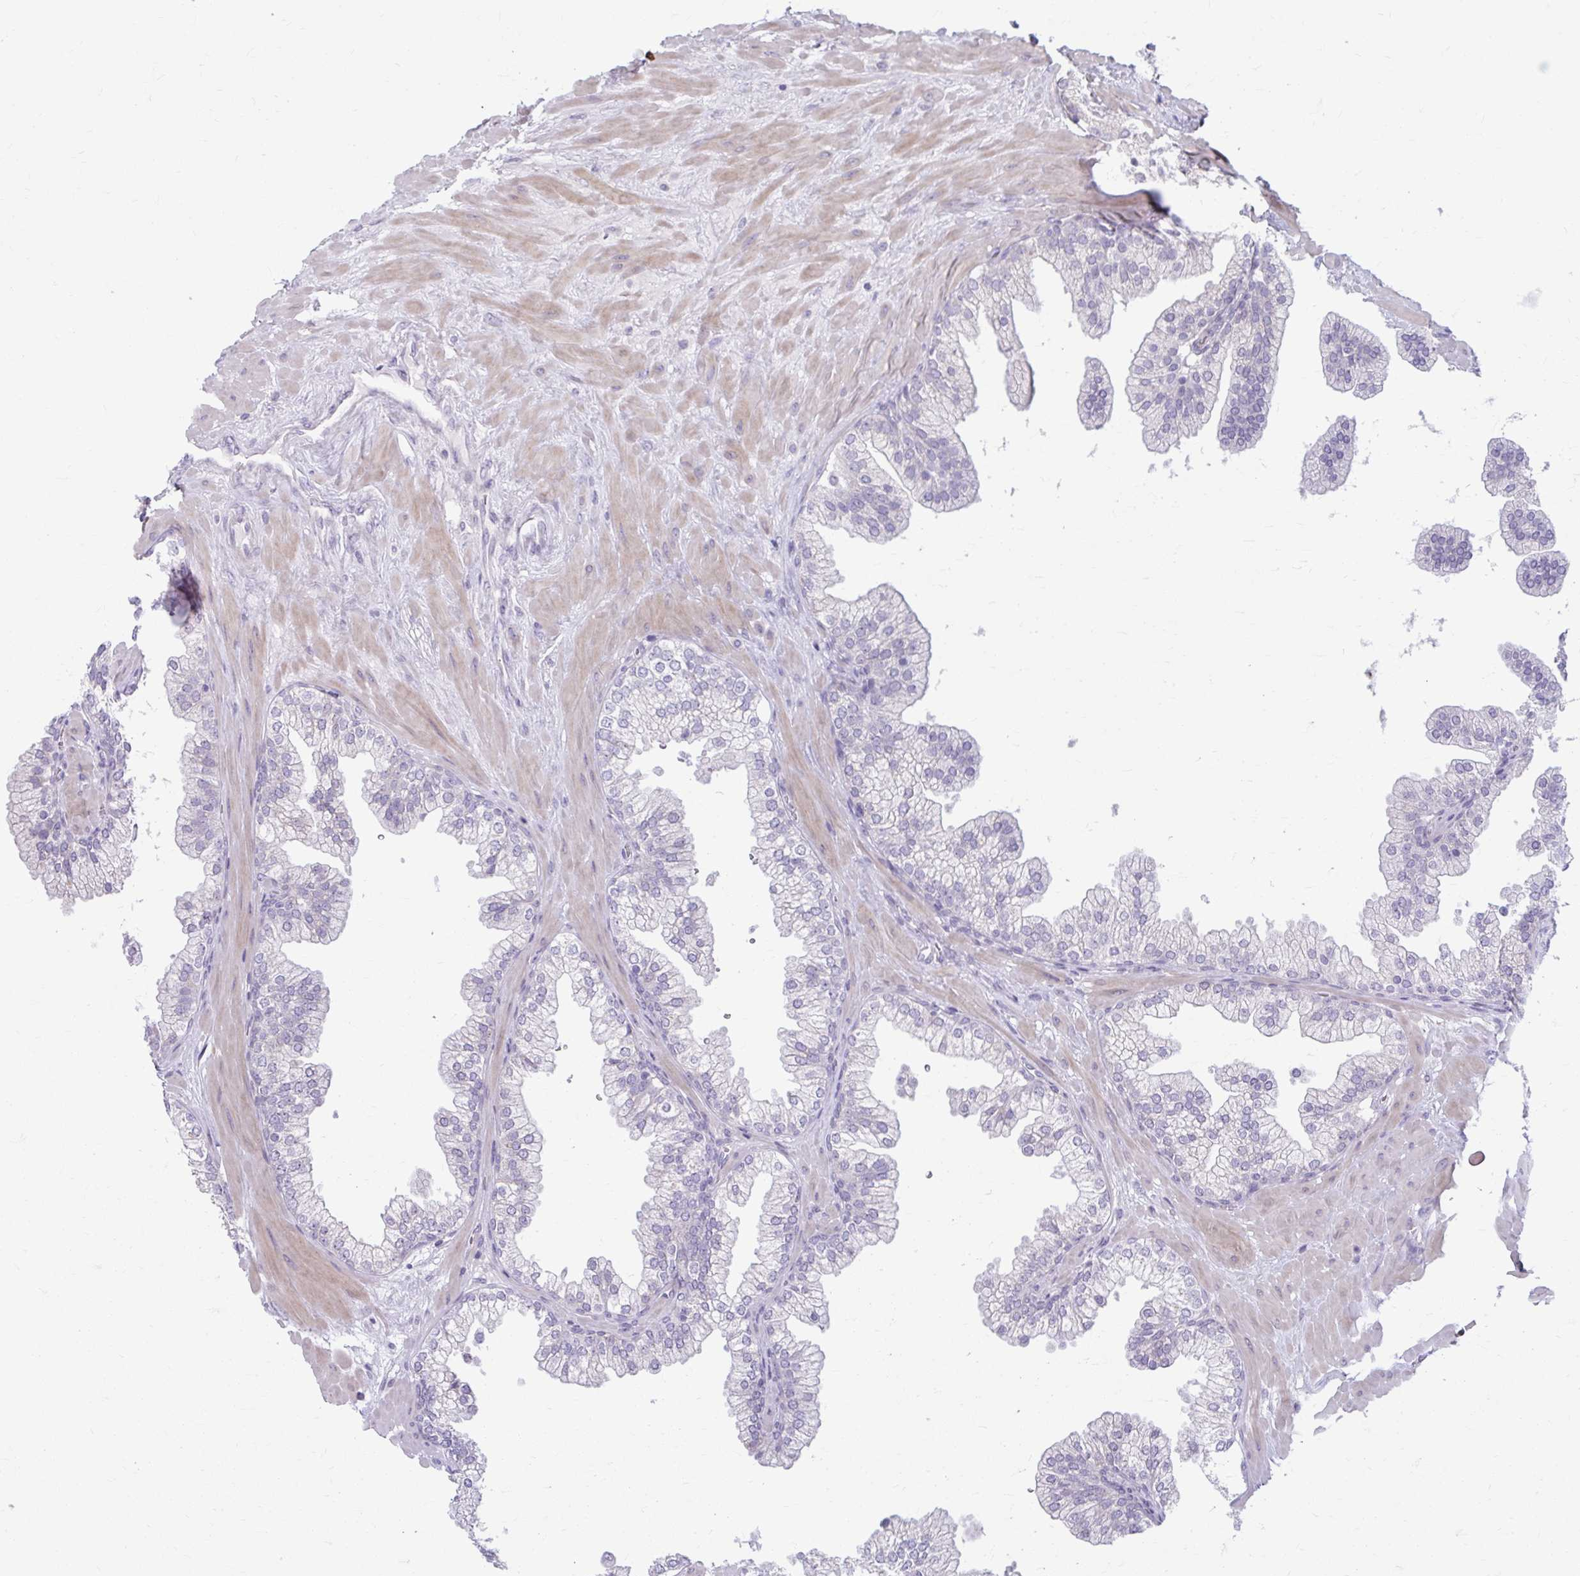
{"staining": {"intensity": "negative", "quantity": "none", "location": "none"}, "tissue": "prostate", "cell_type": "Glandular cells", "image_type": "normal", "snomed": [{"axis": "morphology", "description": "Normal tissue, NOS"}, {"axis": "topography", "description": "Prostate"}, {"axis": "topography", "description": "Peripheral nerve tissue"}], "caption": "An image of human prostate is negative for staining in glandular cells. The staining was performed using DAB to visualize the protein expression in brown, while the nuclei were stained in blue with hematoxylin (Magnification: 20x).", "gene": "MSMO1", "patient": {"sex": "male", "age": 61}}